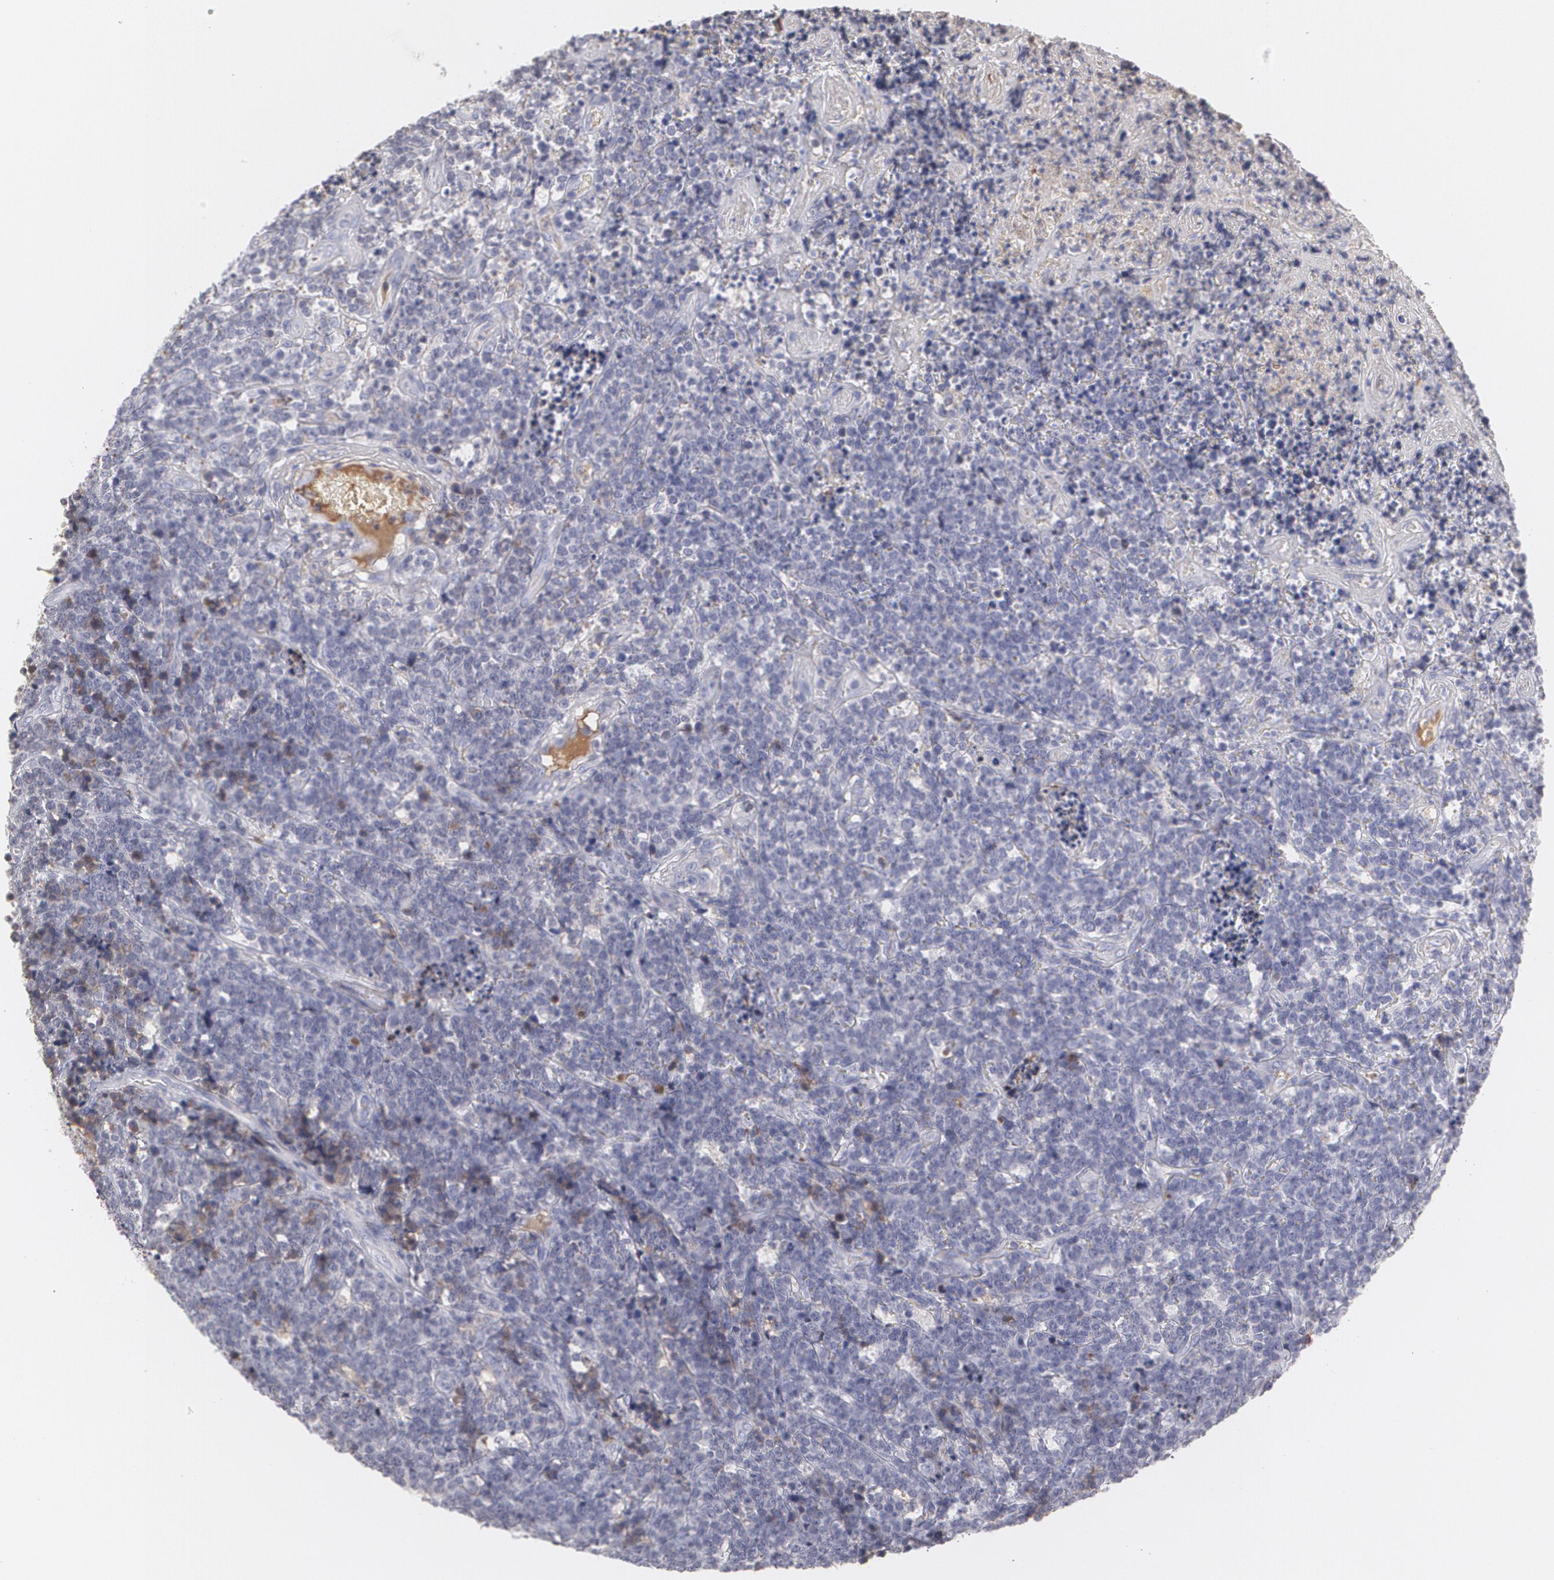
{"staining": {"intensity": "negative", "quantity": "none", "location": "none"}, "tissue": "lymphoma", "cell_type": "Tumor cells", "image_type": "cancer", "snomed": [{"axis": "morphology", "description": "Malignant lymphoma, non-Hodgkin's type, High grade"}, {"axis": "topography", "description": "Small intestine"}, {"axis": "topography", "description": "Colon"}], "caption": "Immunohistochemical staining of lymphoma exhibits no significant positivity in tumor cells. (DAB immunohistochemistry, high magnification).", "gene": "SERPINA1", "patient": {"sex": "male", "age": 8}}